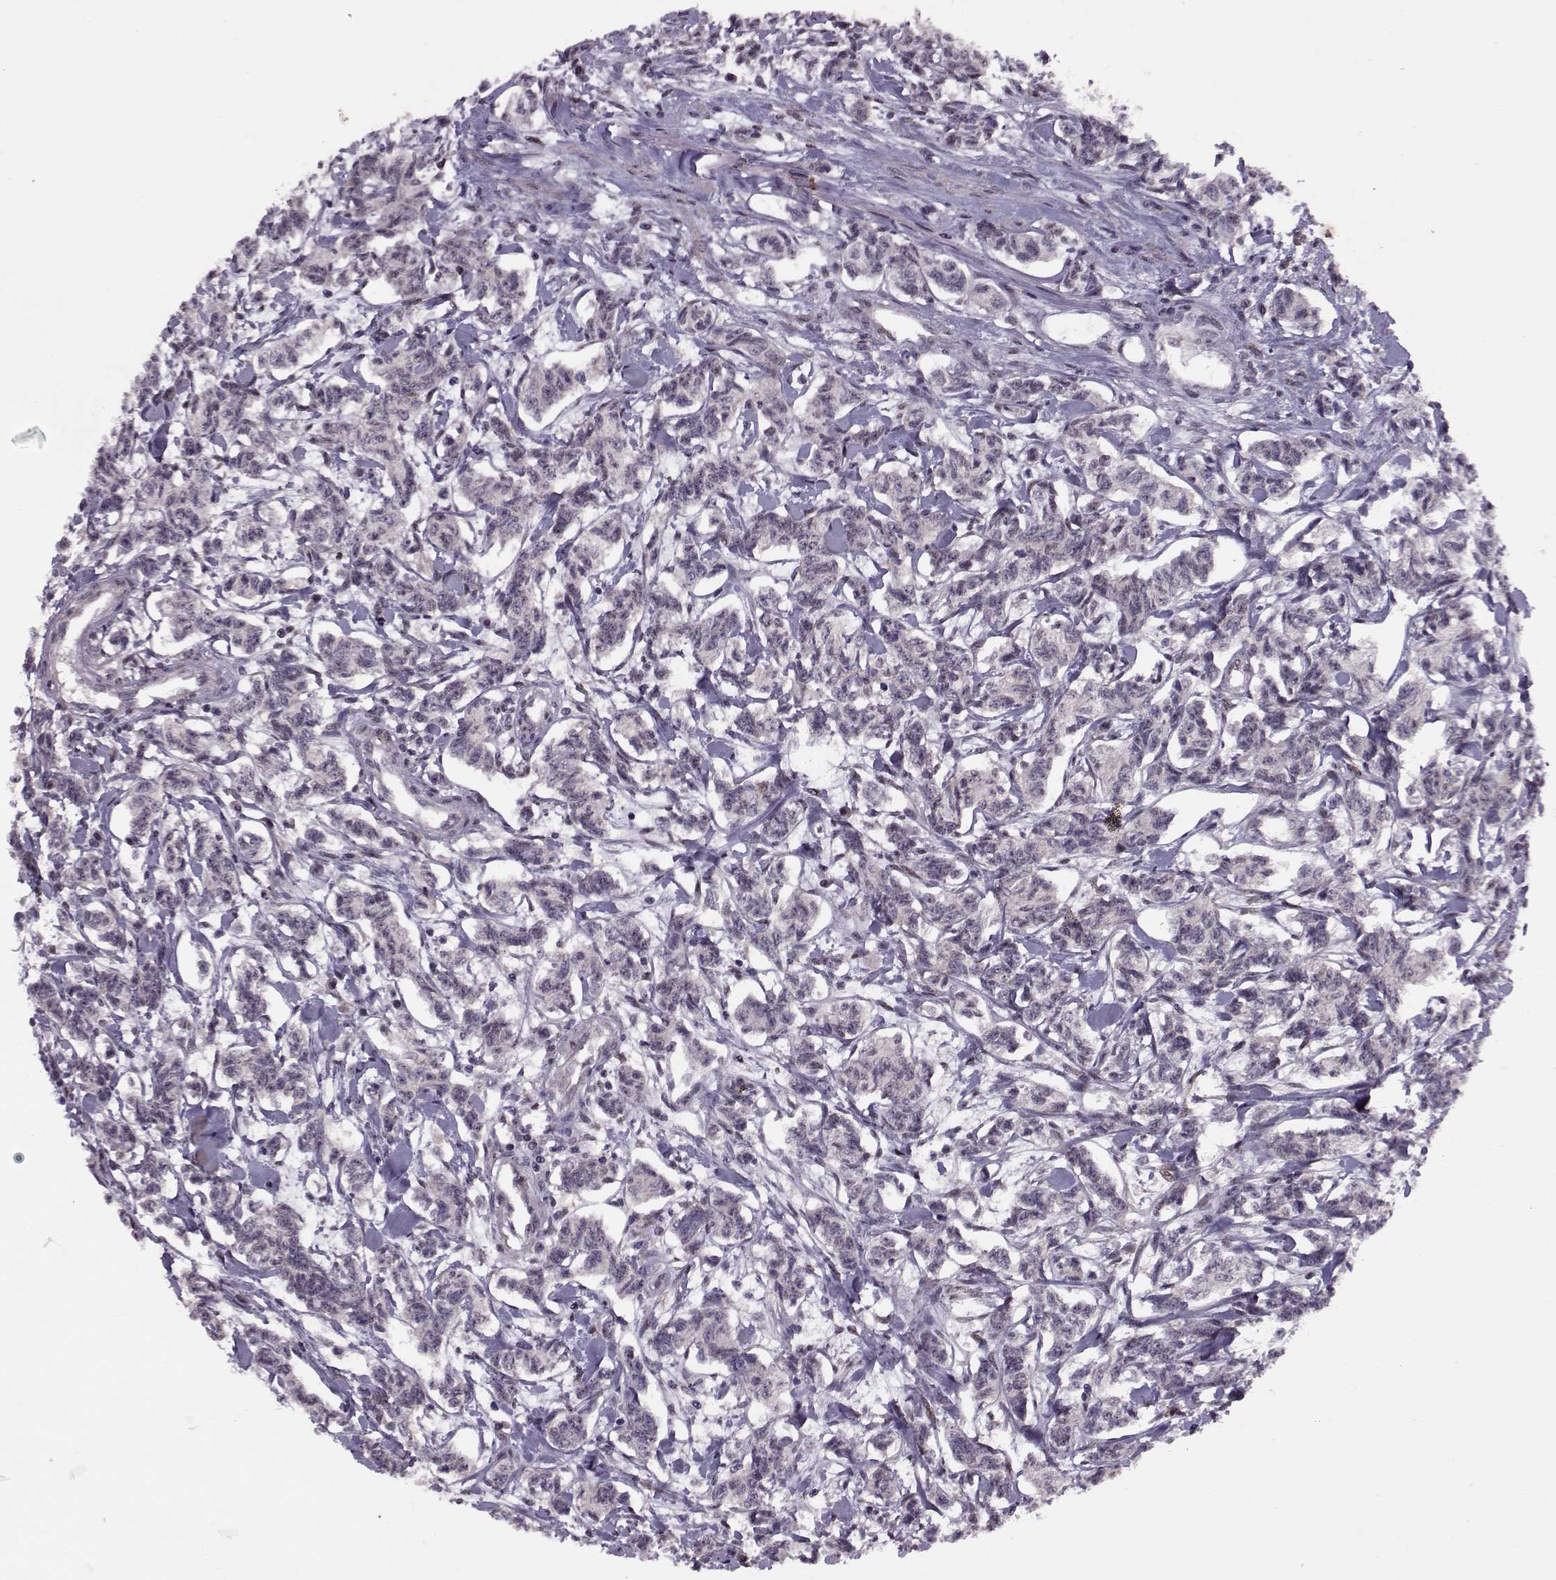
{"staining": {"intensity": "negative", "quantity": "none", "location": "none"}, "tissue": "carcinoid", "cell_type": "Tumor cells", "image_type": "cancer", "snomed": [{"axis": "morphology", "description": "Carcinoid, malignant, NOS"}, {"axis": "topography", "description": "Kidney"}], "caption": "This is a micrograph of immunohistochemistry staining of carcinoid (malignant), which shows no staining in tumor cells.", "gene": "CDK4", "patient": {"sex": "female", "age": 41}}